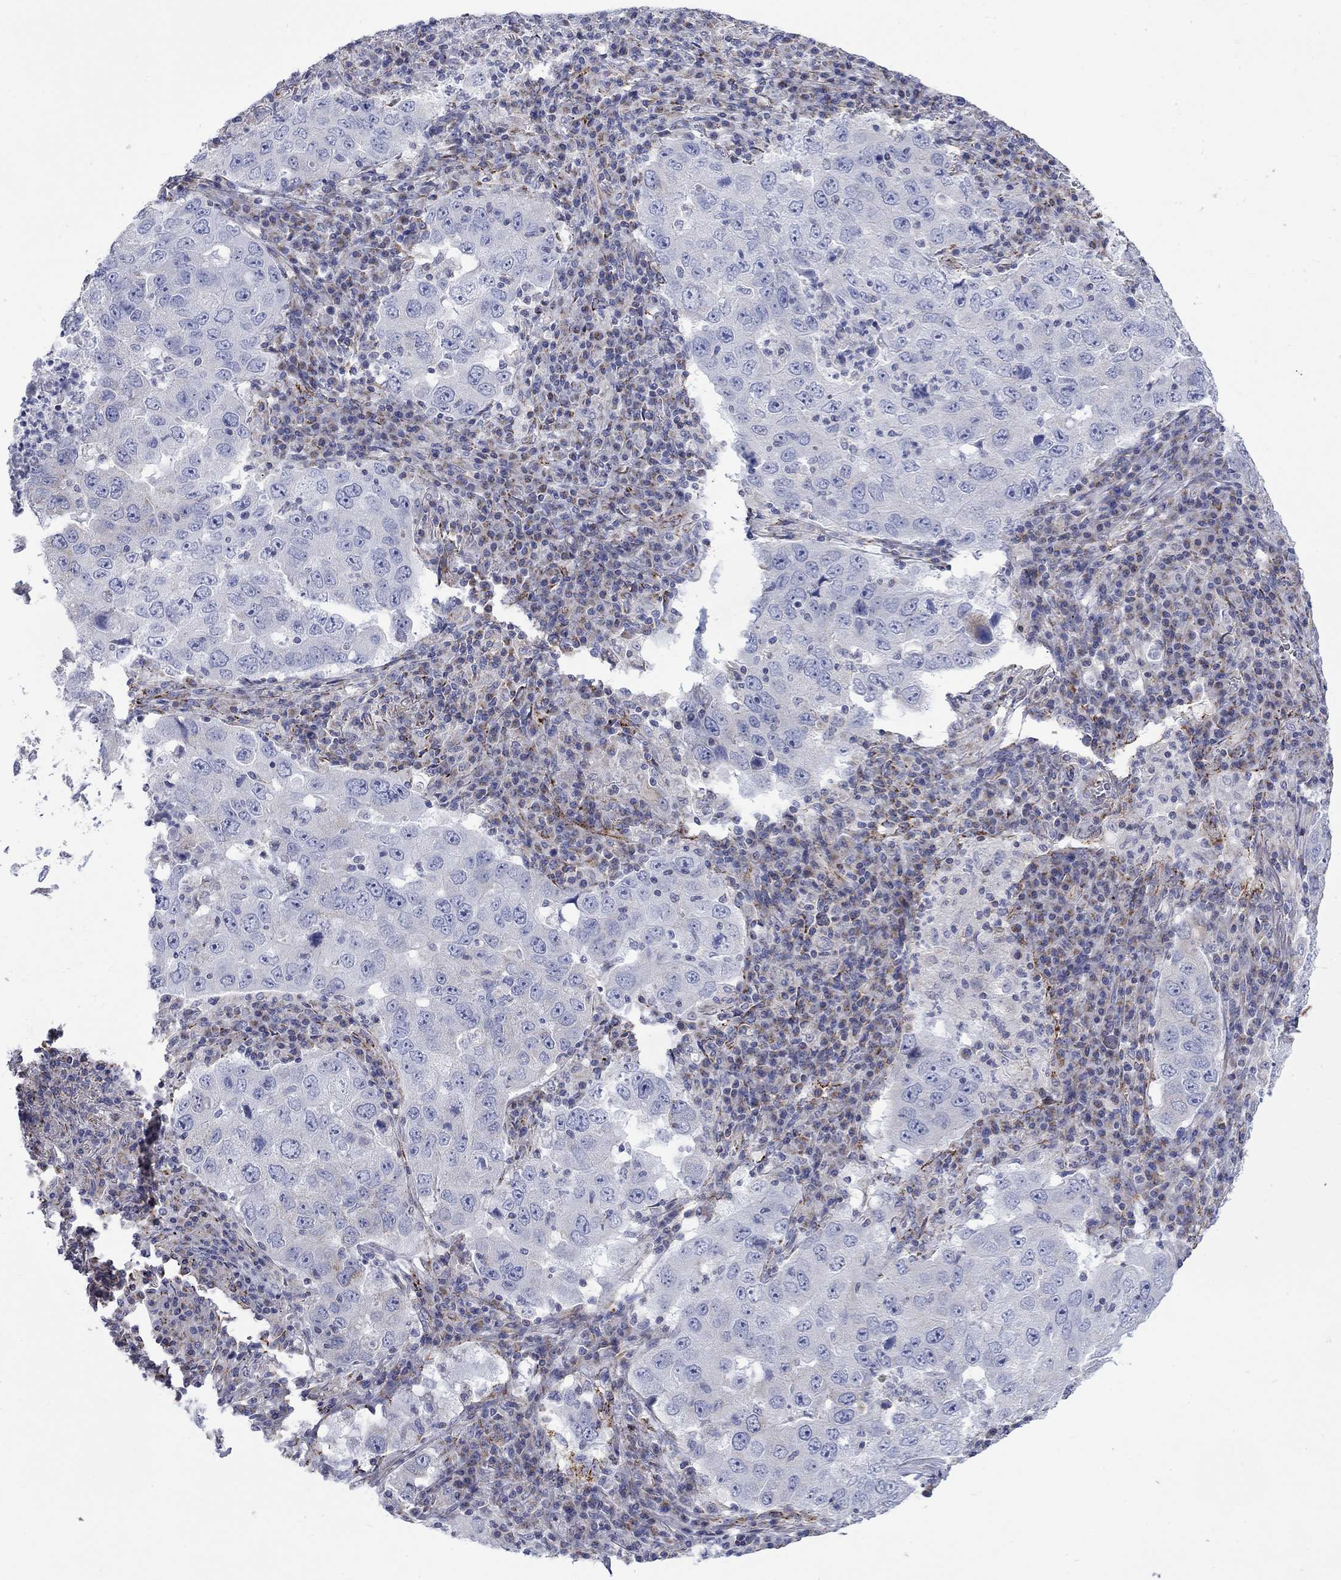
{"staining": {"intensity": "negative", "quantity": "none", "location": "none"}, "tissue": "lung cancer", "cell_type": "Tumor cells", "image_type": "cancer", "snomed": [{"axis": "morphology", "description": "Adenocarcinoma, NOS"}, {"axis": "topography", "description": "Lung"}], "caption": "Immunohistochemistry (IHC) histopathology image of neoplastic tissue: human adenocarcinoma (lung) stained with DAB displays no significant protein staining in tumor cells.", "gene": "CISD1", "patient": {"sex": "male", "age": 73}}